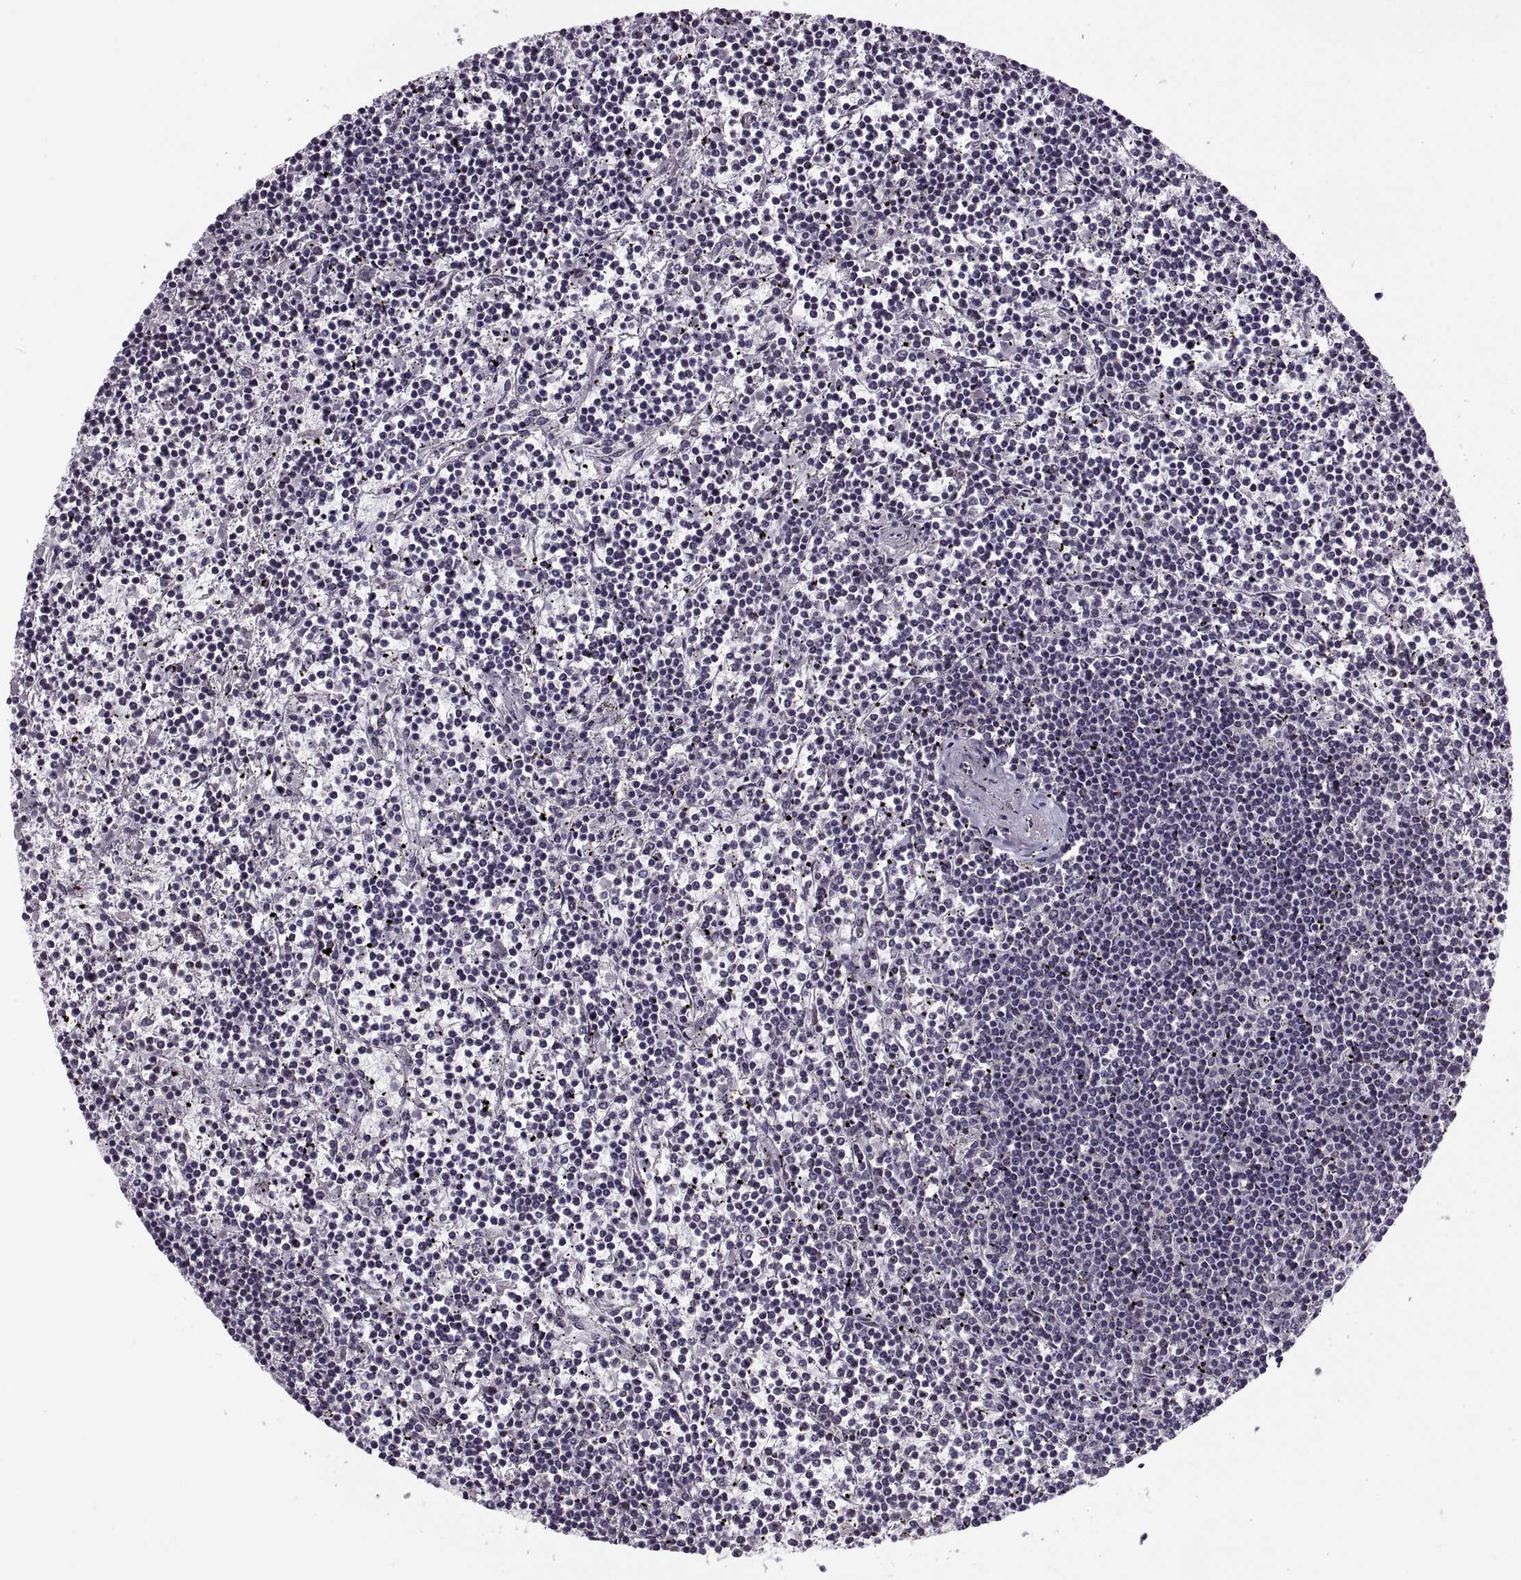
{"staining": {"intensity": "negative", "quantity": "none", "location": "none"}, "tissue": "lymphoma", "cell_type": "Tumor cells", "image_type": "cancer", "snomed": [{"axis": "morphology", "description": "Malignant lymphoma, non-Hodgkin's type, Low grade"}, {"axis": "topography", "description": "Spleen"}], "caption": "DAB immunohistochemical staining of human lymphoma exhibits no significant positivity in tumor cells.", "gene": "LUZP2", "patient": {"sex": "female", "age": 19}}